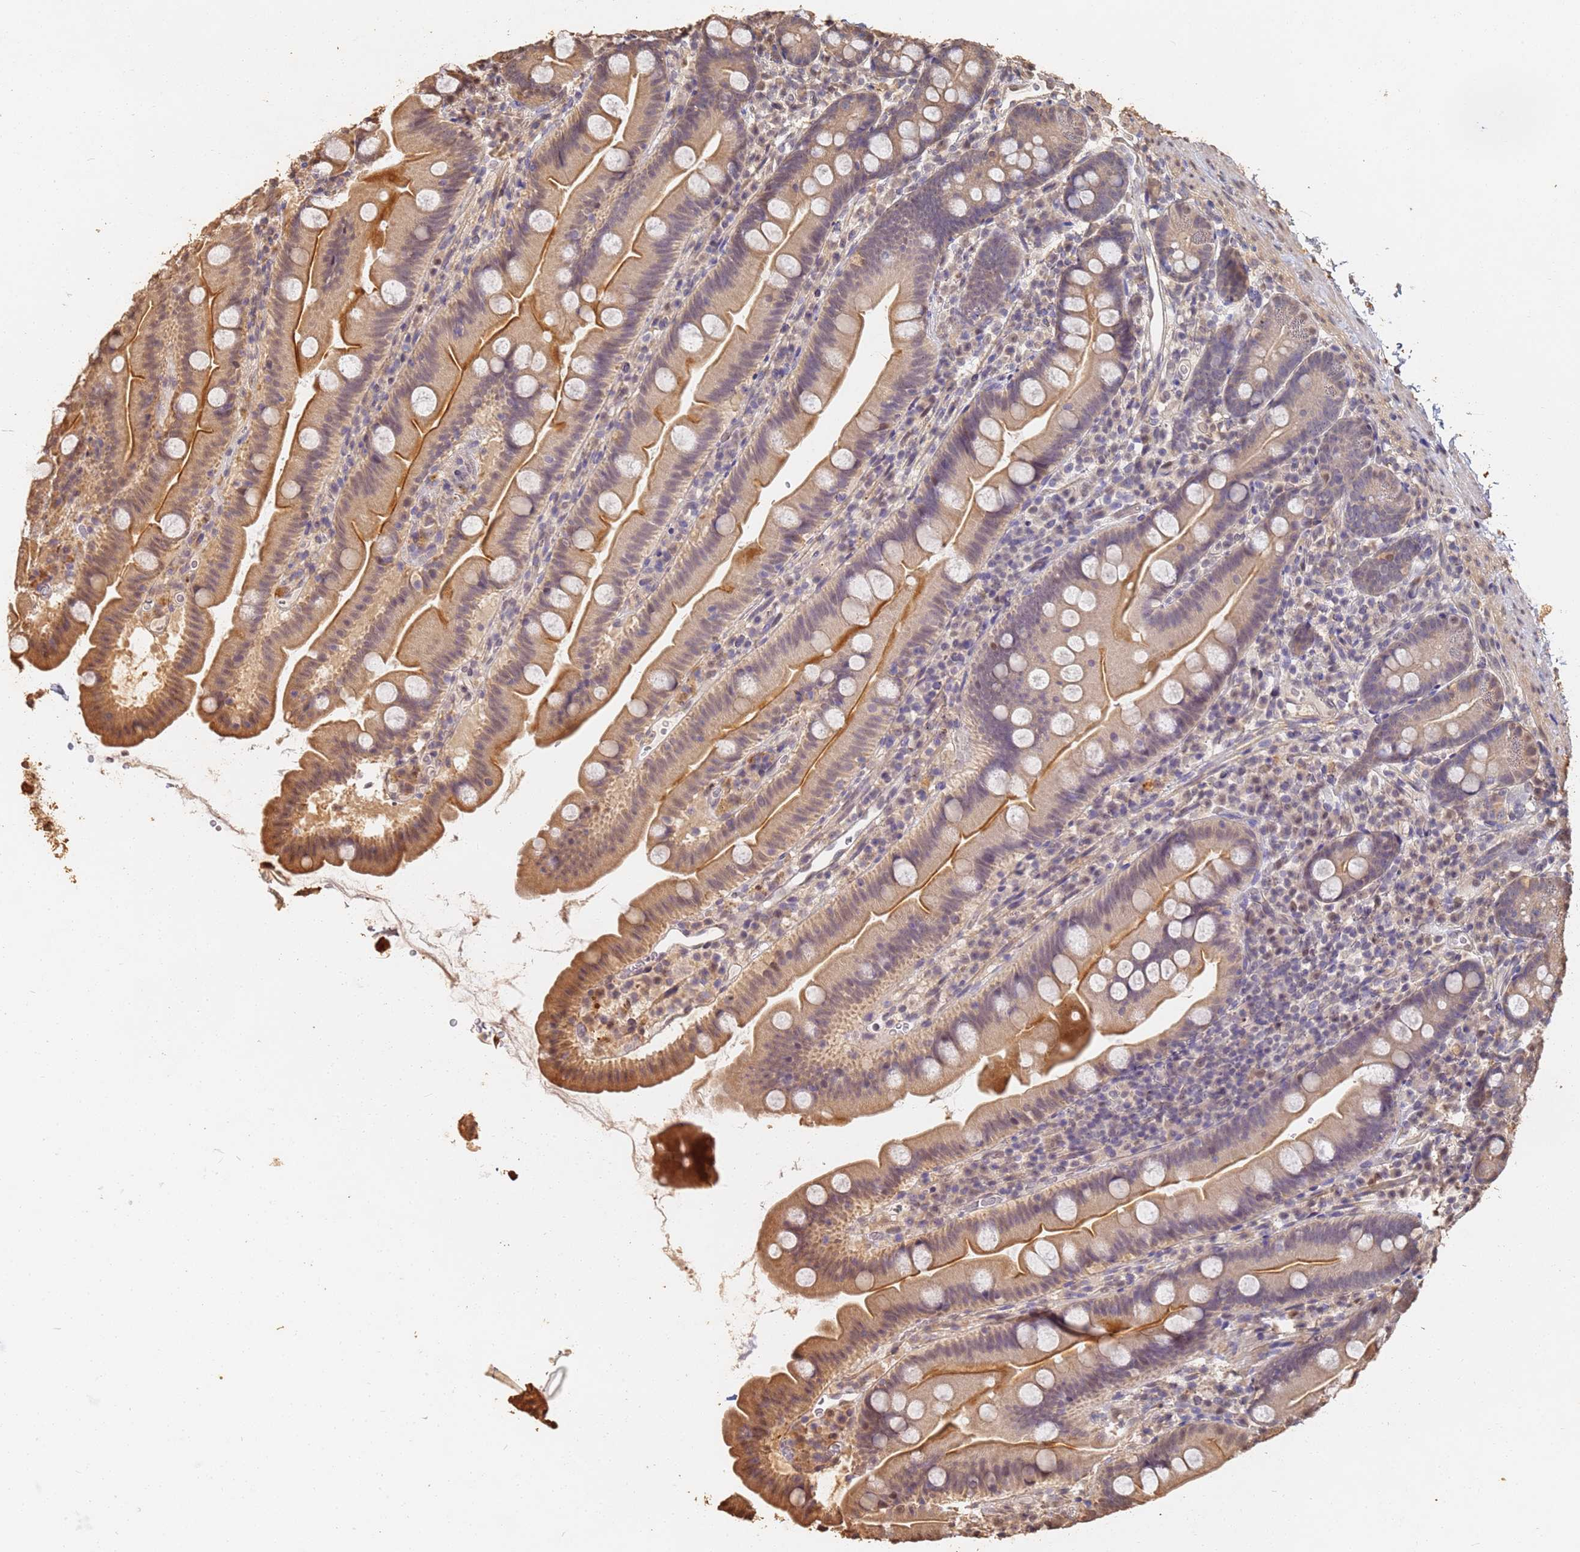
{"staining": {"intensity": "moderate", "quantity": "25%-75%", "location": "cytoplasmic/membranous"}, "tissue": "small intestine", "cell_type": "Glandular cells", "image_type": "normal", "snomed": [{"axis": "morphology", "description": "Normal tissue, NOS"}, {"axis": "topography", "description": "Small intestine"}], "caption": "A brown stain highlights moderate cytoplasmic/membranous positivity of a protein in glandular cells of normal human small intestine.", "gene": "JAK2", "patient": {"sex": "female", "age": 68}}